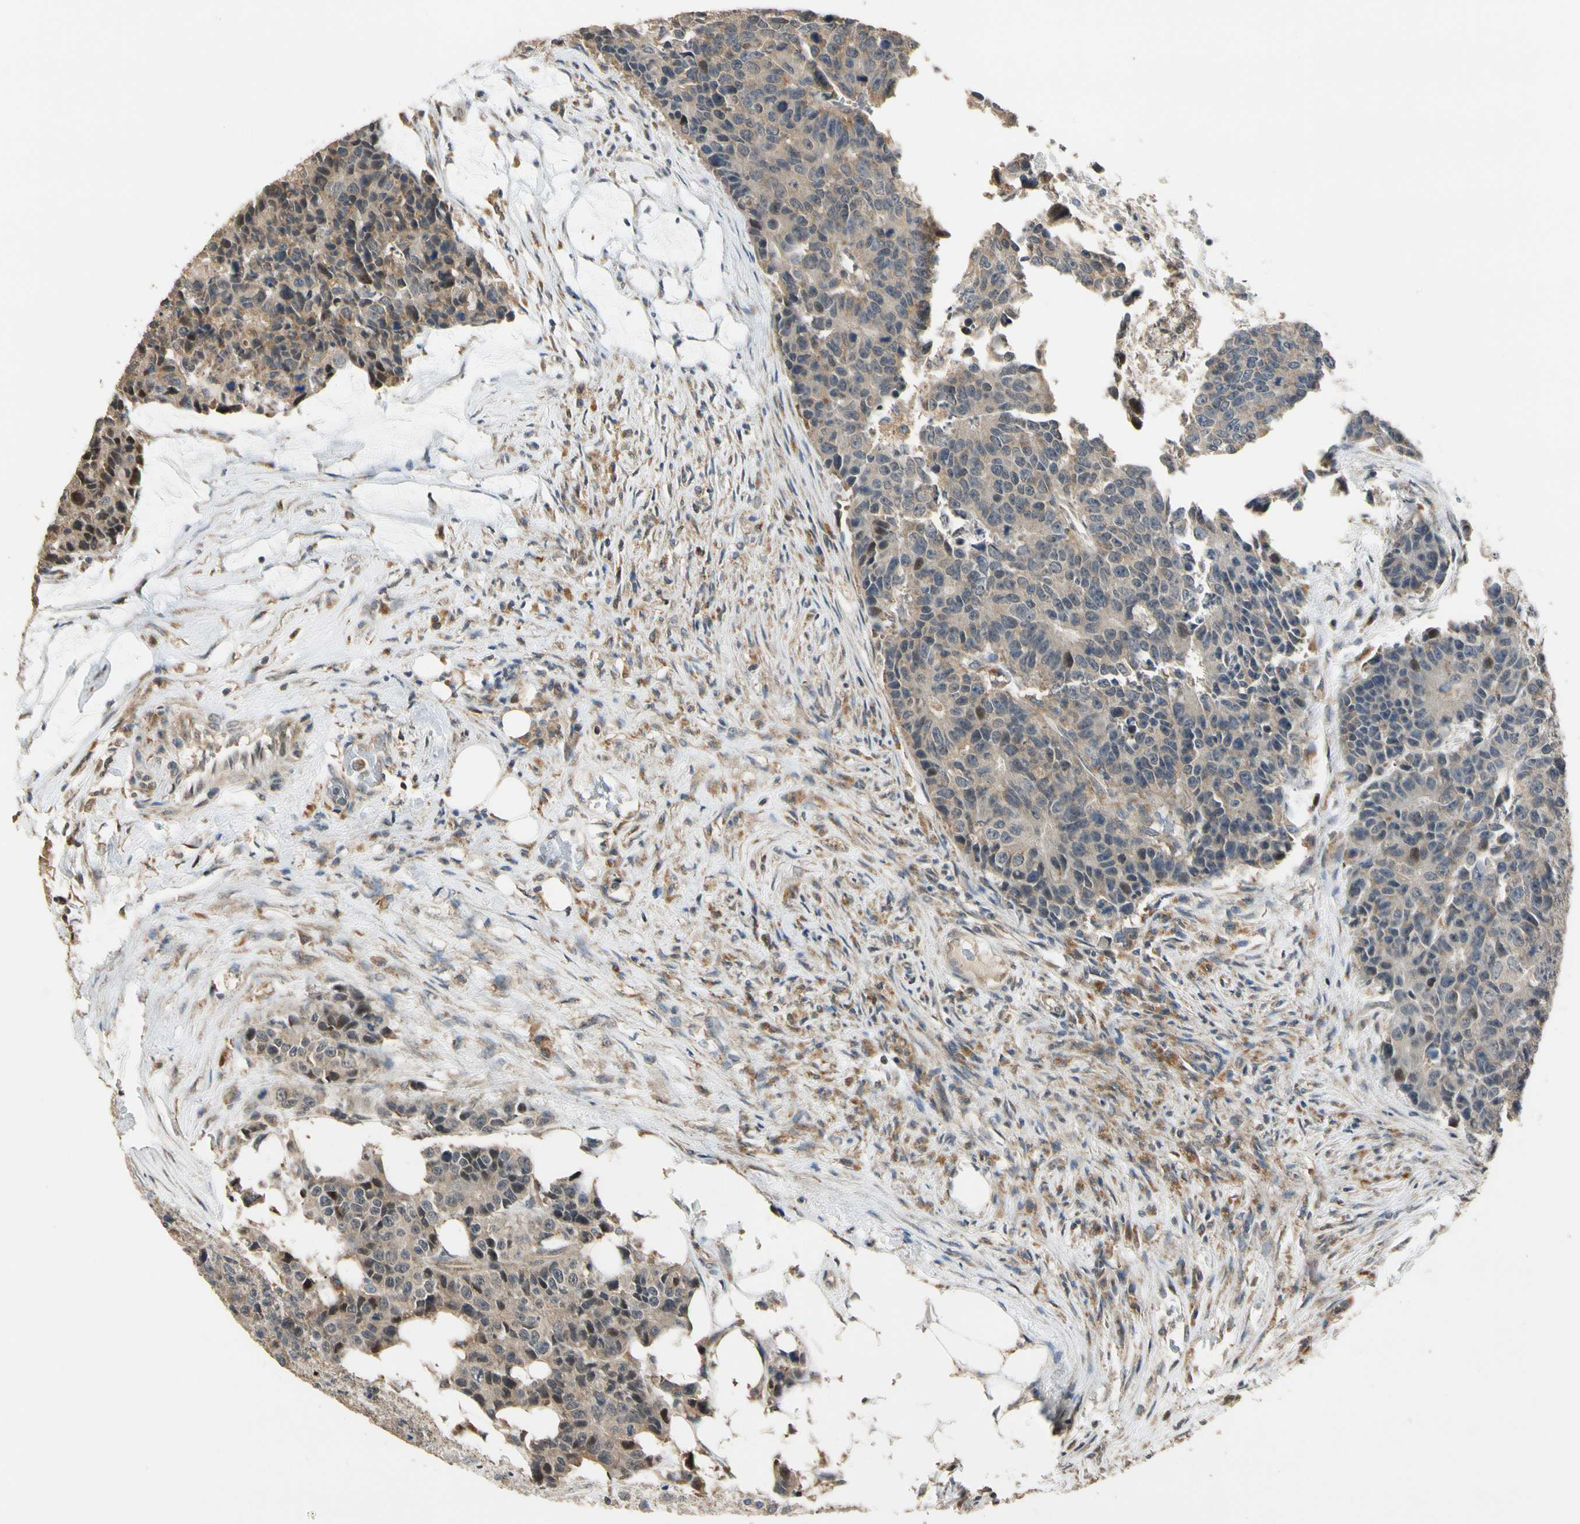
{"staining": {"intensity": "moderate", "quantity": "<25%", "location": "cytoplasmic/membranous,nuclear"}, "tissue": "colorectal cancer", "cell_type": "Tumor cells", "image_type": "cancer", "snomed": [{"axis": "morphology", "description": "Adenocarcinoma, NOS"}, {"axis": "topography", "description": "Colon"}], "caption": "Colorectal cancer (adenocarcinoma) was stained to show a protein in brown. There is low levels of moderate cytoplasmic/membranous and nuclear expression in approximately <25% of tumor cells.", "gene": "LAMTOR1", "patient": {"sex": "female", "age": 86}}